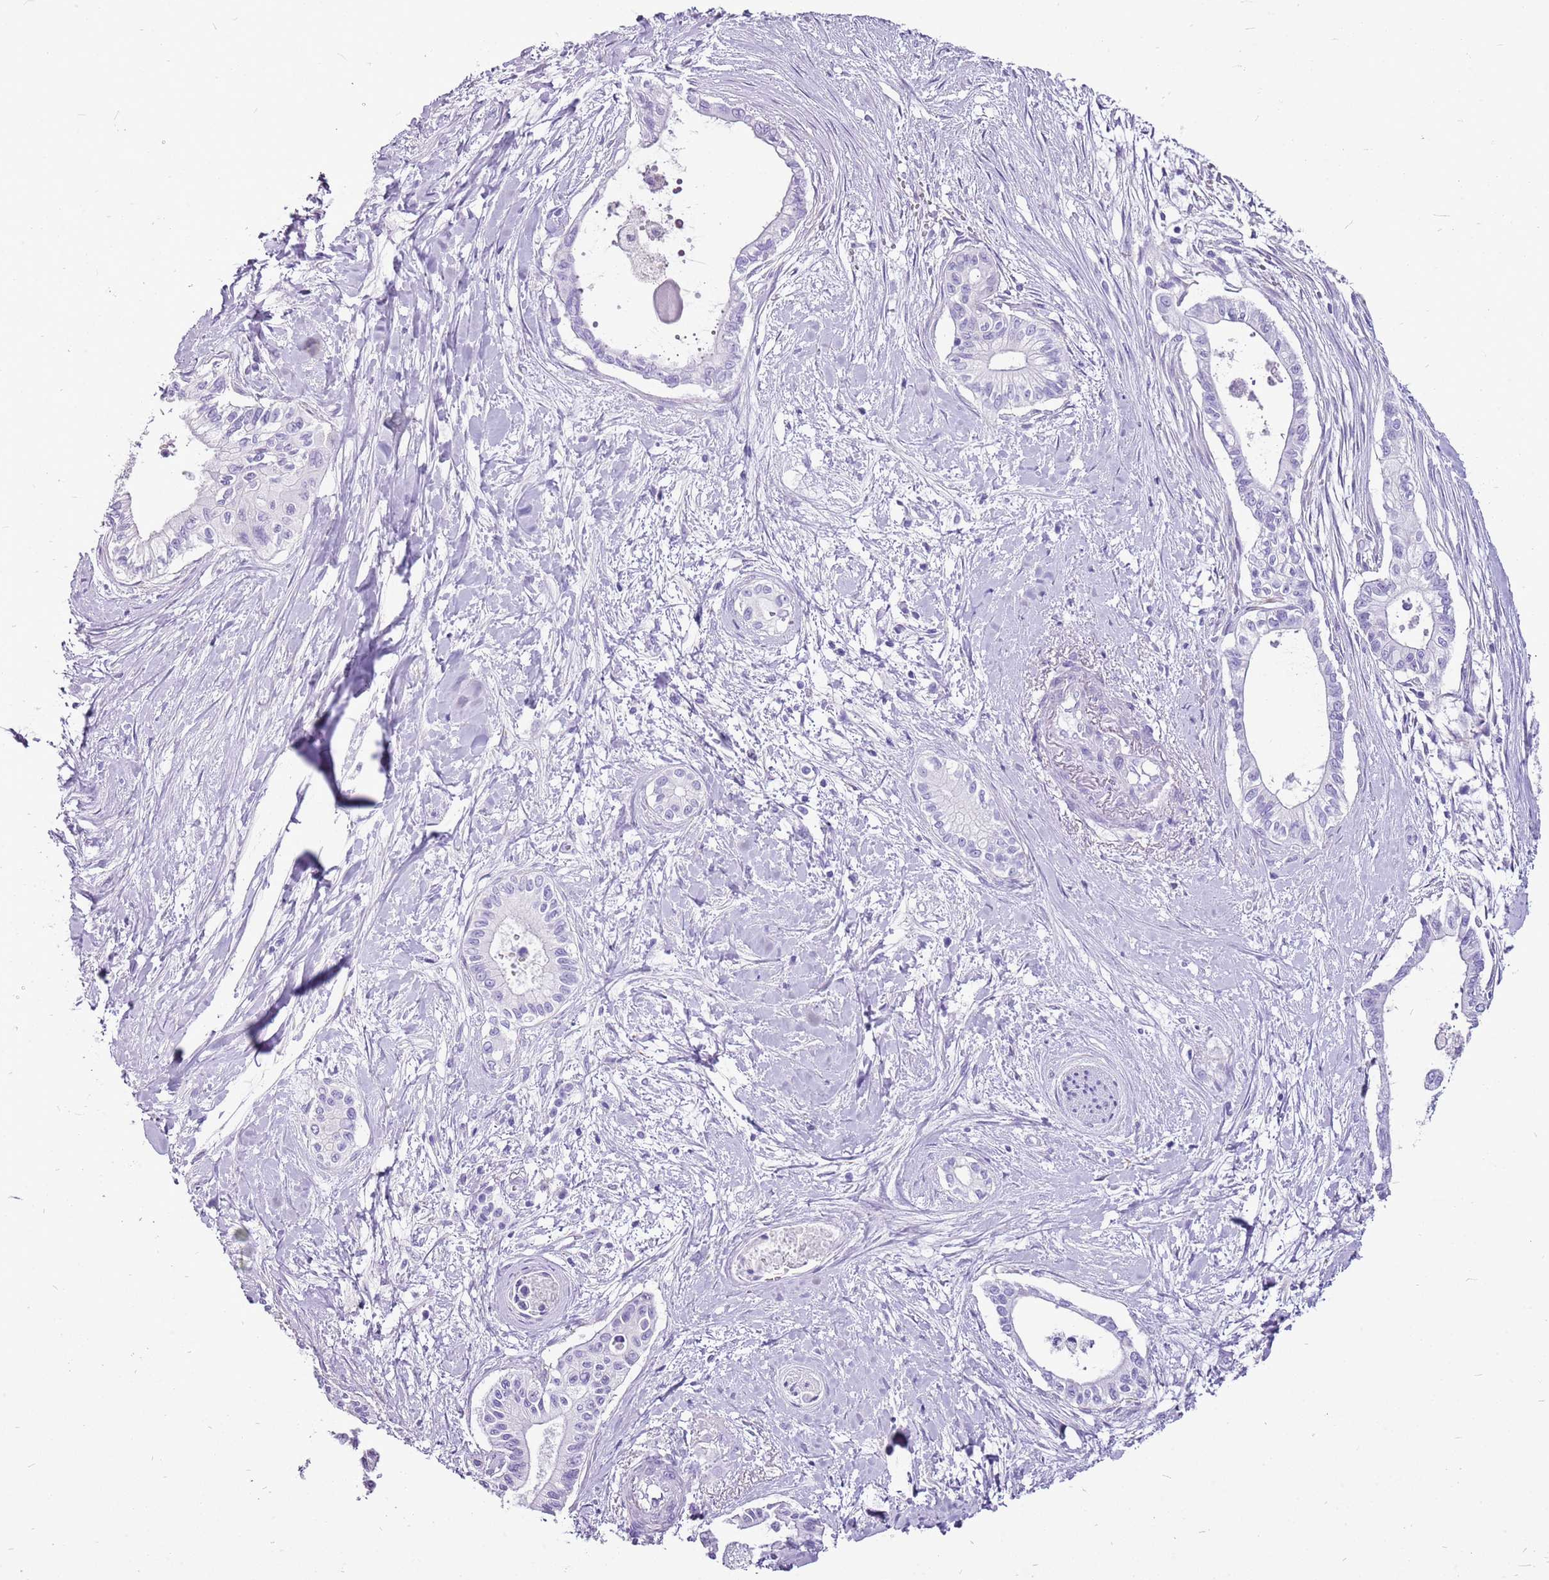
{"staining": {"intensity": "negative", "quantity": "none", "location": "none"}, "tissue": "pancreatic cancer", "cell_type": "Tumor cells", "image_type": "cancer", "snomed": [{"axis": "morphology", "description": "Adenocarcinoma, NOS"}, {"axis": "topography", "description": "Pancreas"}], "caption": "DAB (3,3'-diaminobenzidine) immunohistochemical staining of human pancreatic cancer exhibits no significant expression in tumor cells.", "gene": "ACSS3", "patient": {"sex": "male", "age": 78}}